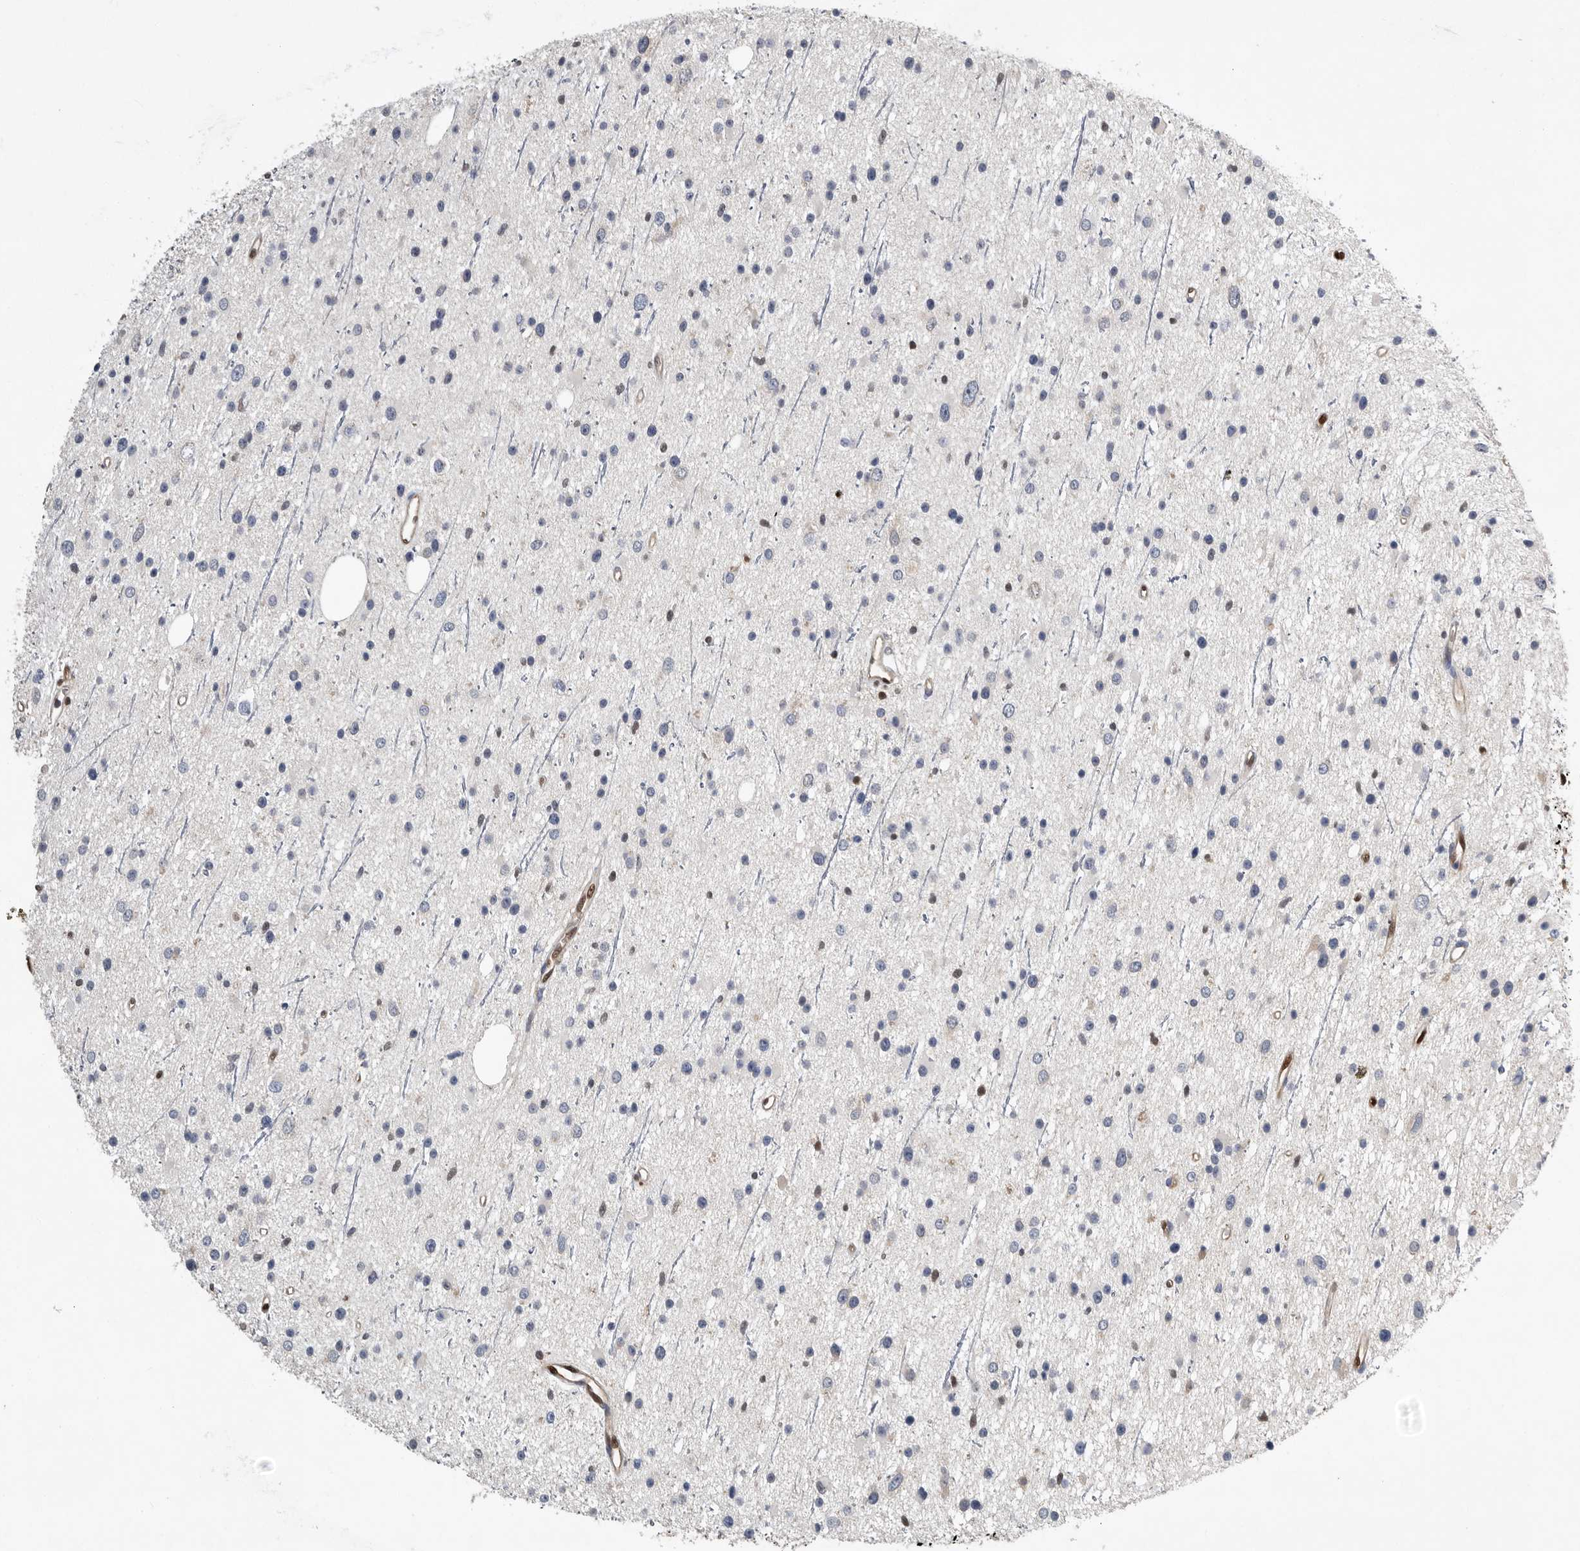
{"staining": {"intensity": "negative", "quantity": "none", "location": "none"}, "tissue": "glioma", "cell_type": "Tumor cells", "image_type": "cancer", "snomed": [{"axis": "morphology", "description": "Glioma, malignant, Low grade"}, {"axis": "topography", "description": "Cerebral cortex"}], "caption": "DAB (3,3'-diaminobenzidine) immunohistochemical staining of human malignant glioma (low-grade) shows no significant staining in tumor cells. Nuclei are stained in blue.", "gene": "PDCD4", "patient": {"sex": "female", "age": 39}}